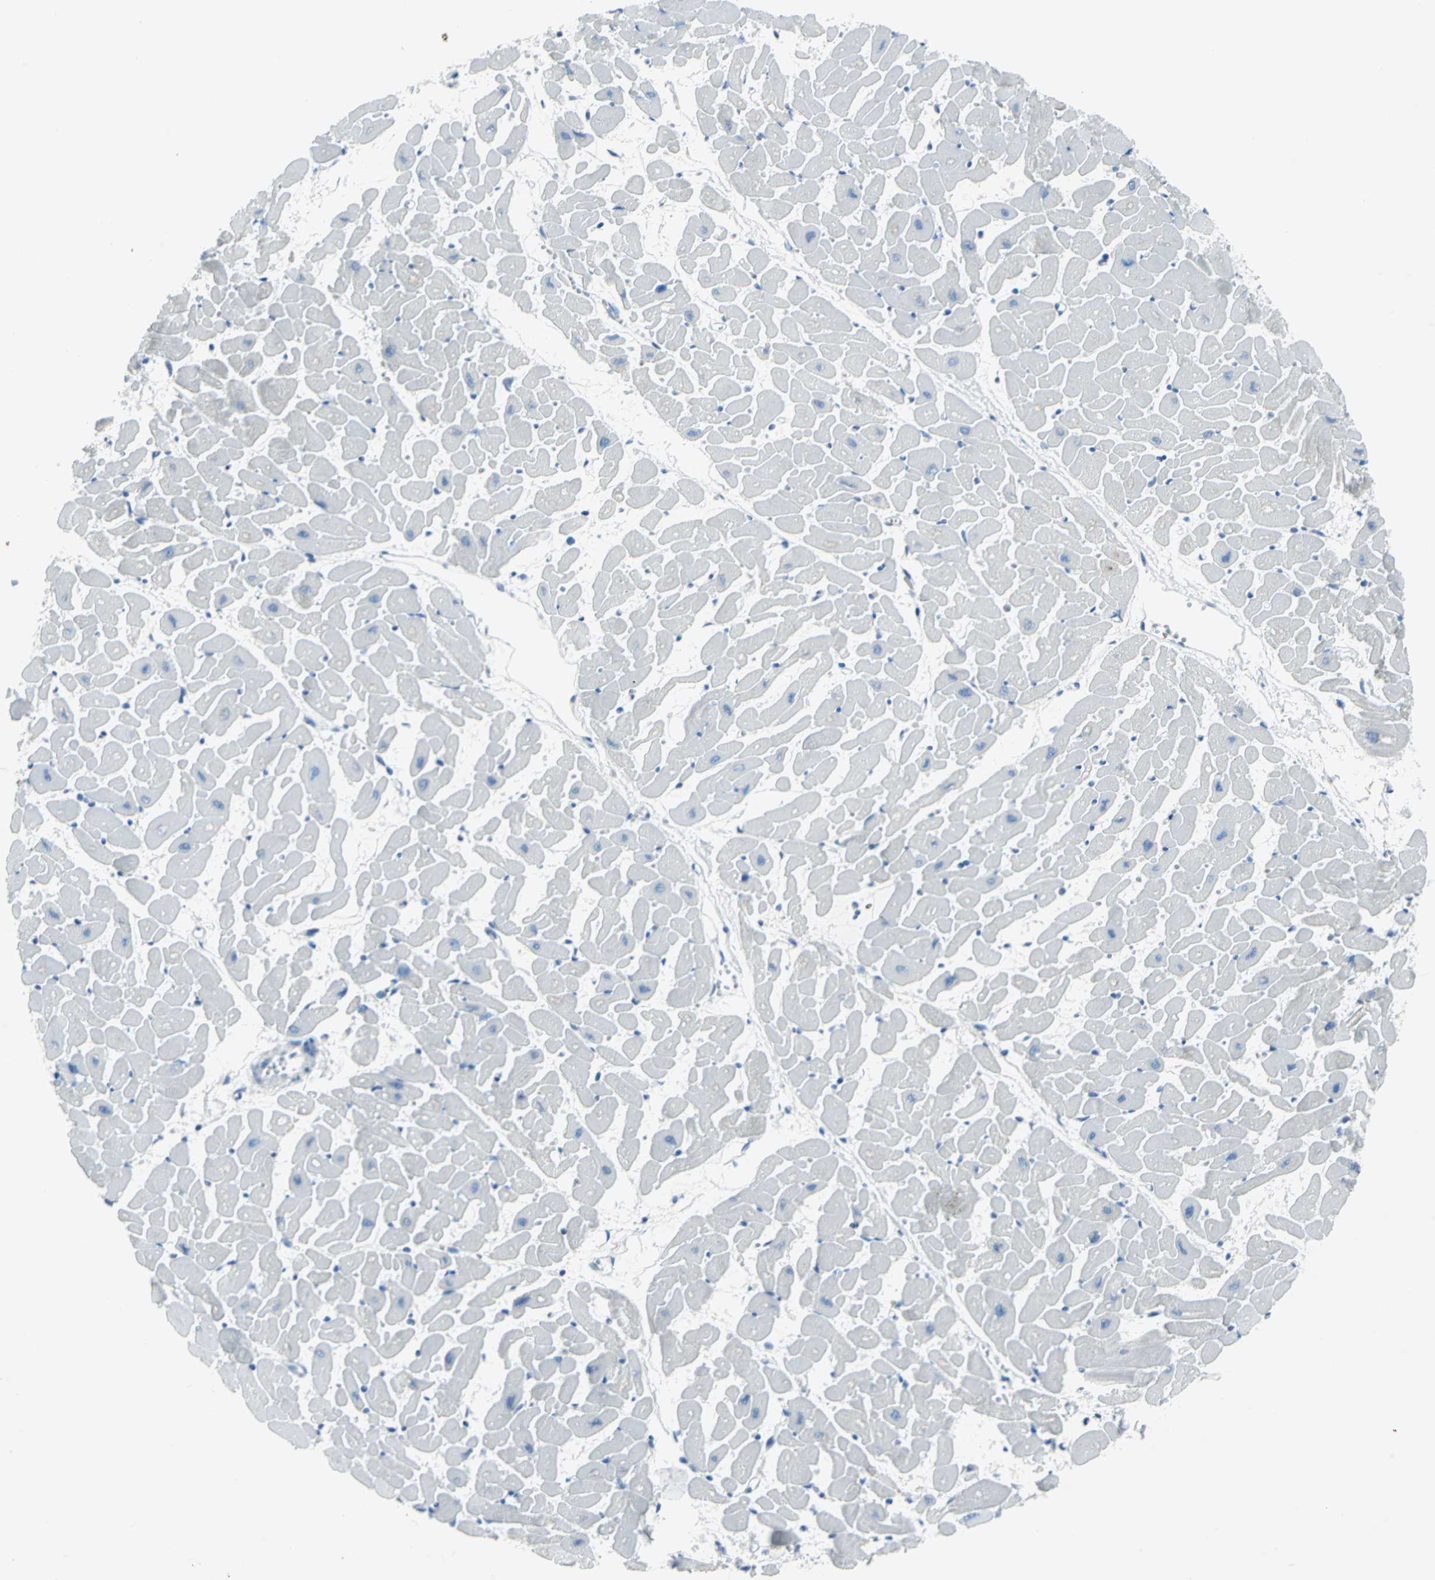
{"staining": {"intensity": "negative", "quantity": "none", "location": "none"}, "tissue": "heart muscle", "cell_type": "Cardiomyocytes", "image_type": "normal", "snomed": [{"axis": "morphology", "description": "Normal tissue, NOS"}, {"axis": "topography", "description": "Heart"}], "caption": "The IHC histopathology image has no significant positivity in cardiomyocytes of heart muscle. (DAB IHC visualized using brightfield microscopy, high magnification).", "gene": "CYB5A", "patient": {"sex": "female", "age": 19}}